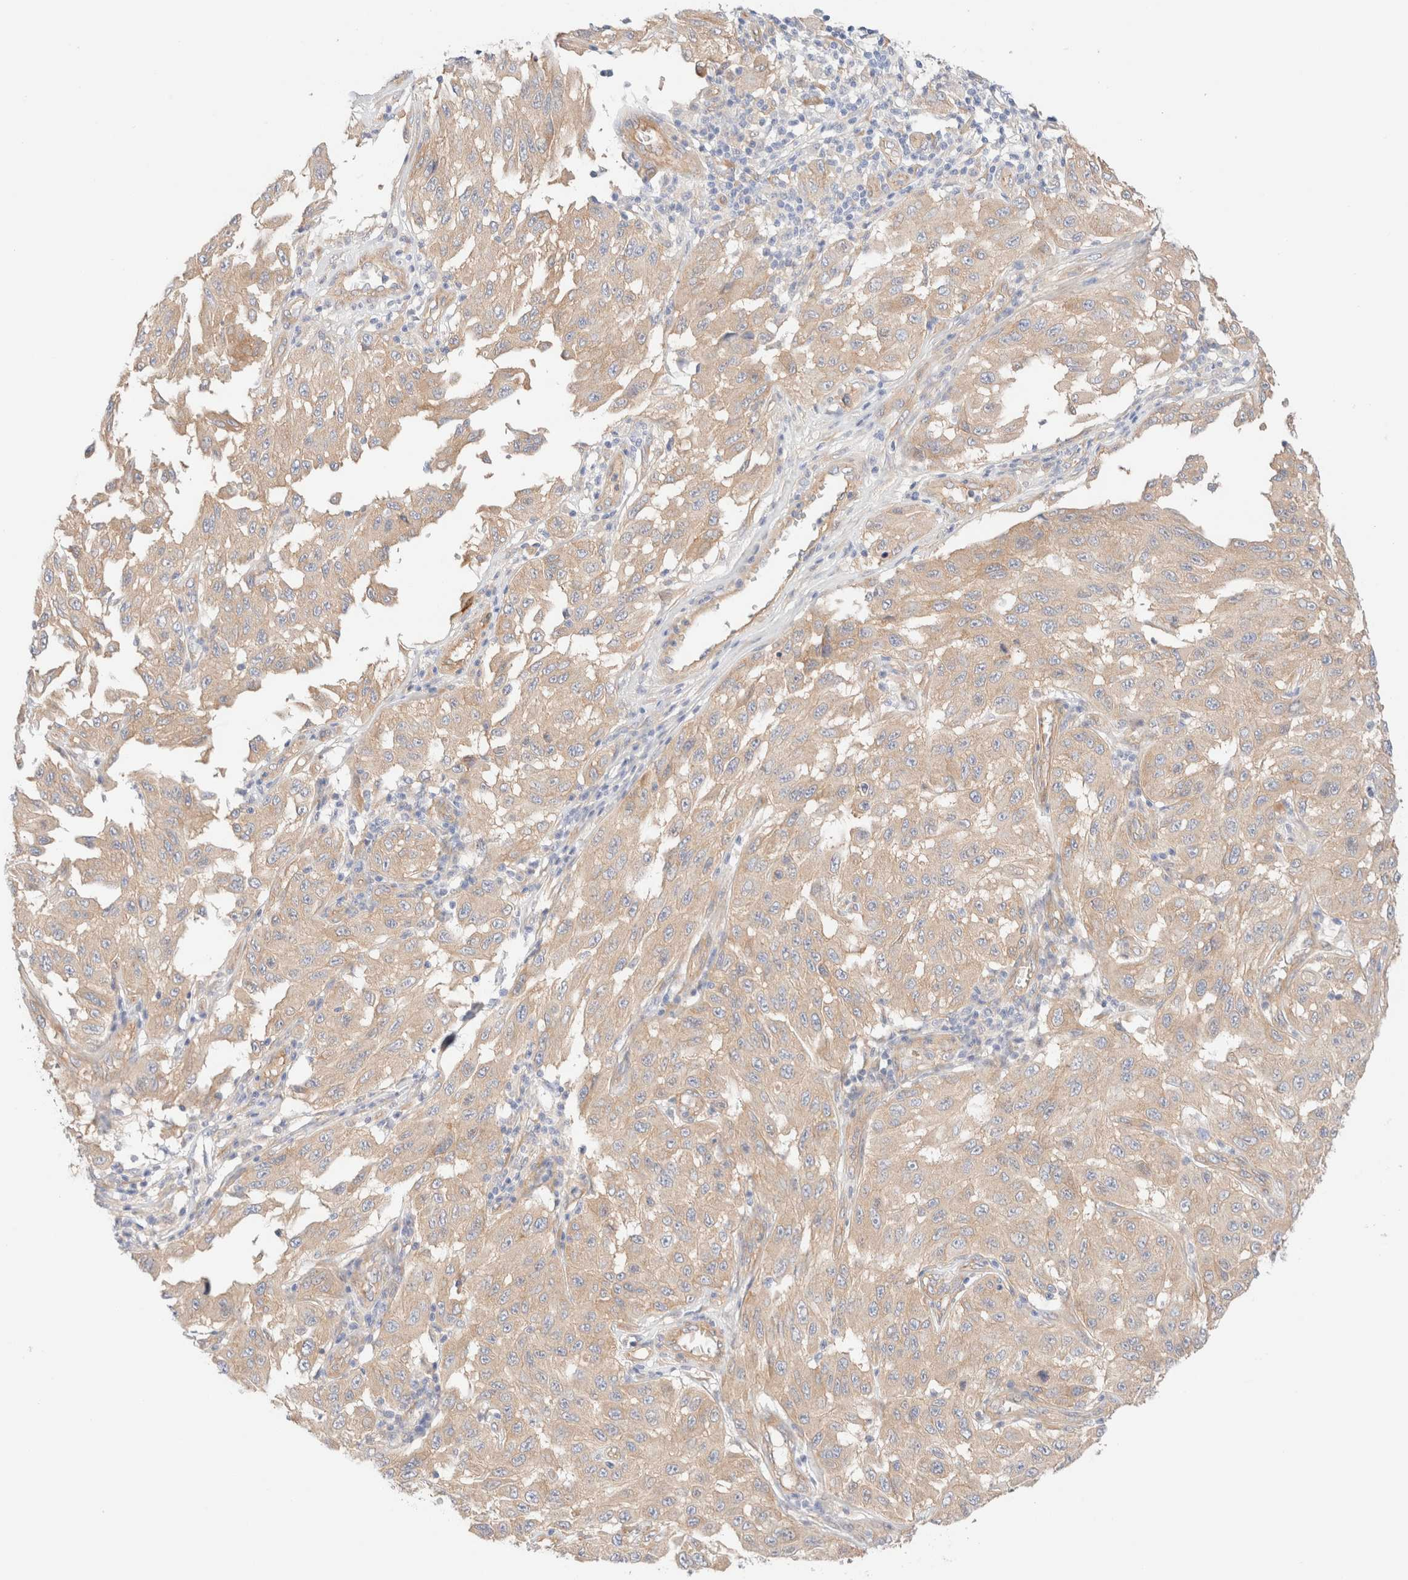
{"staining": {"intensity": "weak", "quantity": ">75%", "location": "cytoplasmic/membranous"}, "tissue": "melanoma", "cell_type": "Tumor cells", "image_type": "cancer", "snomed": [{"axis": "morphology", "description": "Malignant melanoma, NOS"}, {"axis": "topography", "description": "Skin"}], "caption": "Human malignant melanoma stained for a protein (brown) exhibits weak cytoplasmic/membranous positive expression in approximately >75% of tumor cells.", "gene": "NIBAN2", "patient": {"sex": "male", "age": 30}}